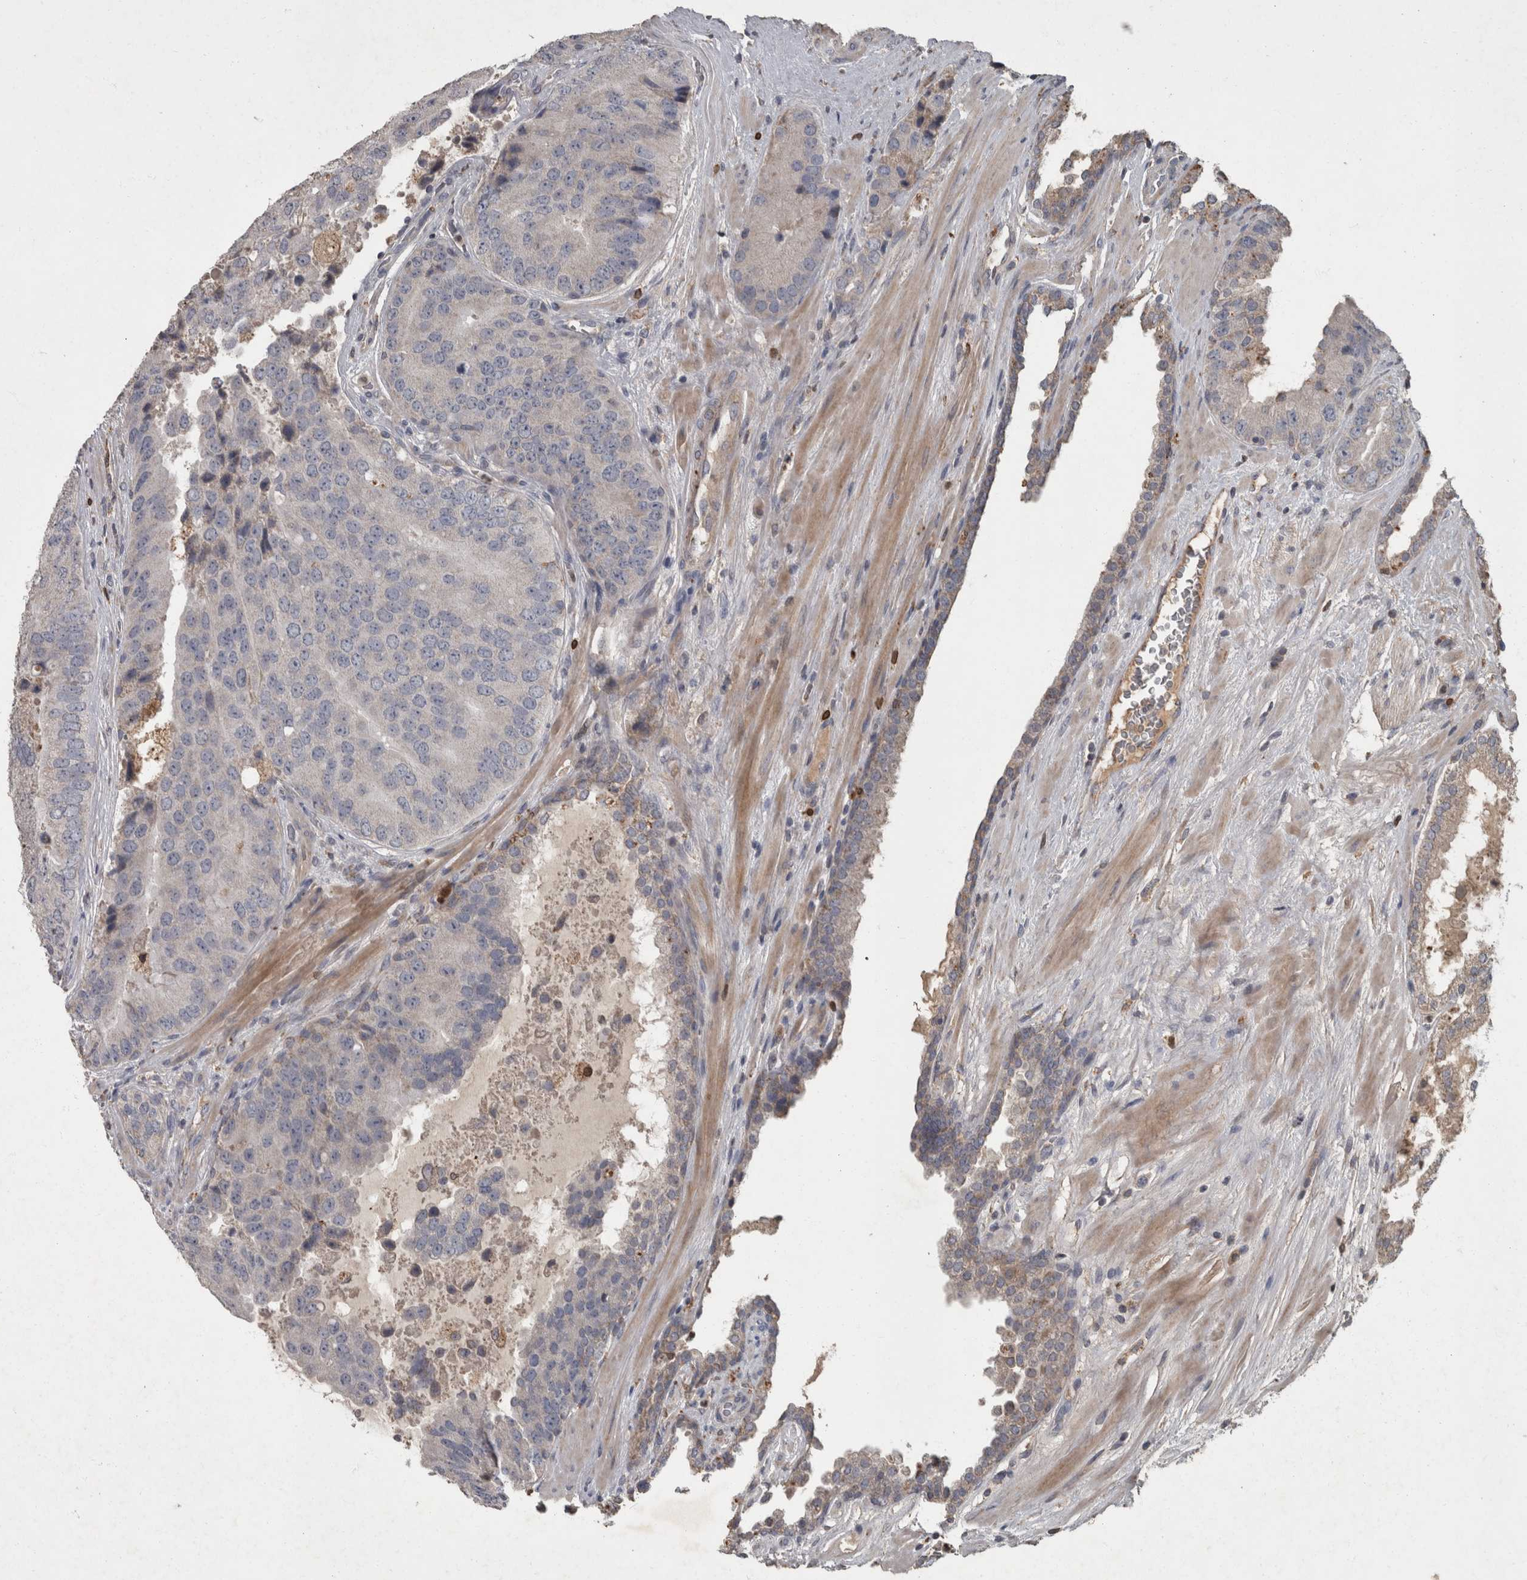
{"staining": {"intensity": "negative", "quantity": "none", "location": "none"}, "tissue": "prostate cancer", "cell_type": "Tumor cells", "image_type": "cancer", "snomed": [{"axis": "morphology", "description": "Adenocarcinoma, High grade"}, {"axis": "topography", "description": "Prostate"}], "caption": "The histopathology image reveals no staining of tumor cells in prostate cancer.", "gene": "PPP1R3C", "patient": {"sex": "male", "age": 70}}